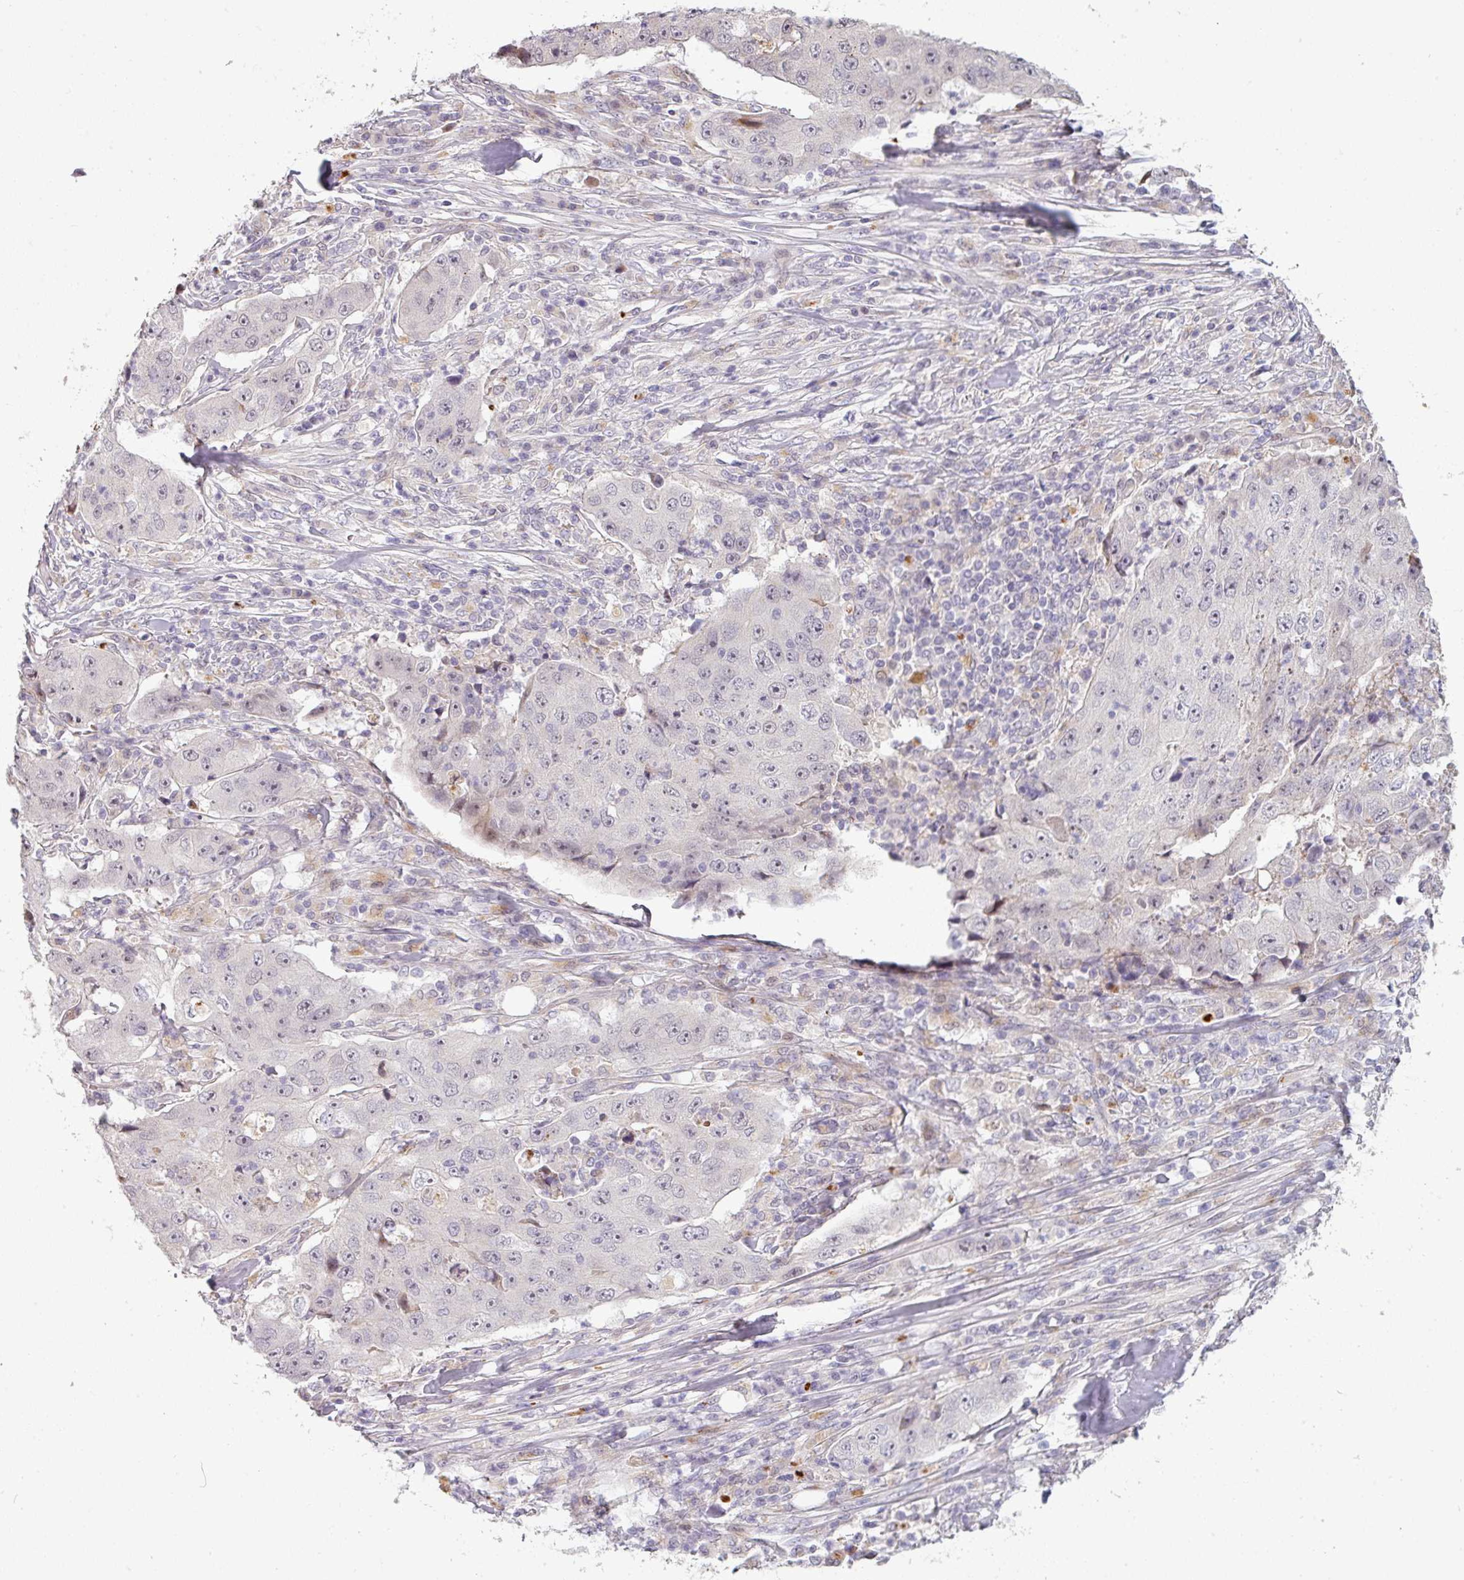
{"staining": {"intensity": "negative", "quantity": "none", "location": "none"}, "tissue": "lung cancer", "cell_type": "Tumor cells", "image_type": "cancer", "snomed": [{"axis": "morphology", "description": "Squamous cell carcinoma, NOS"}, {"axis": "topography", "description": "Lung"}], "caption": "Immunohistochemistry (IHC) of human squamous cell carcinoma (lung) demonstrates no staining in tumor cells.", "gene": "C2orf16", "patient": {"sex": "male", "age": 64}}